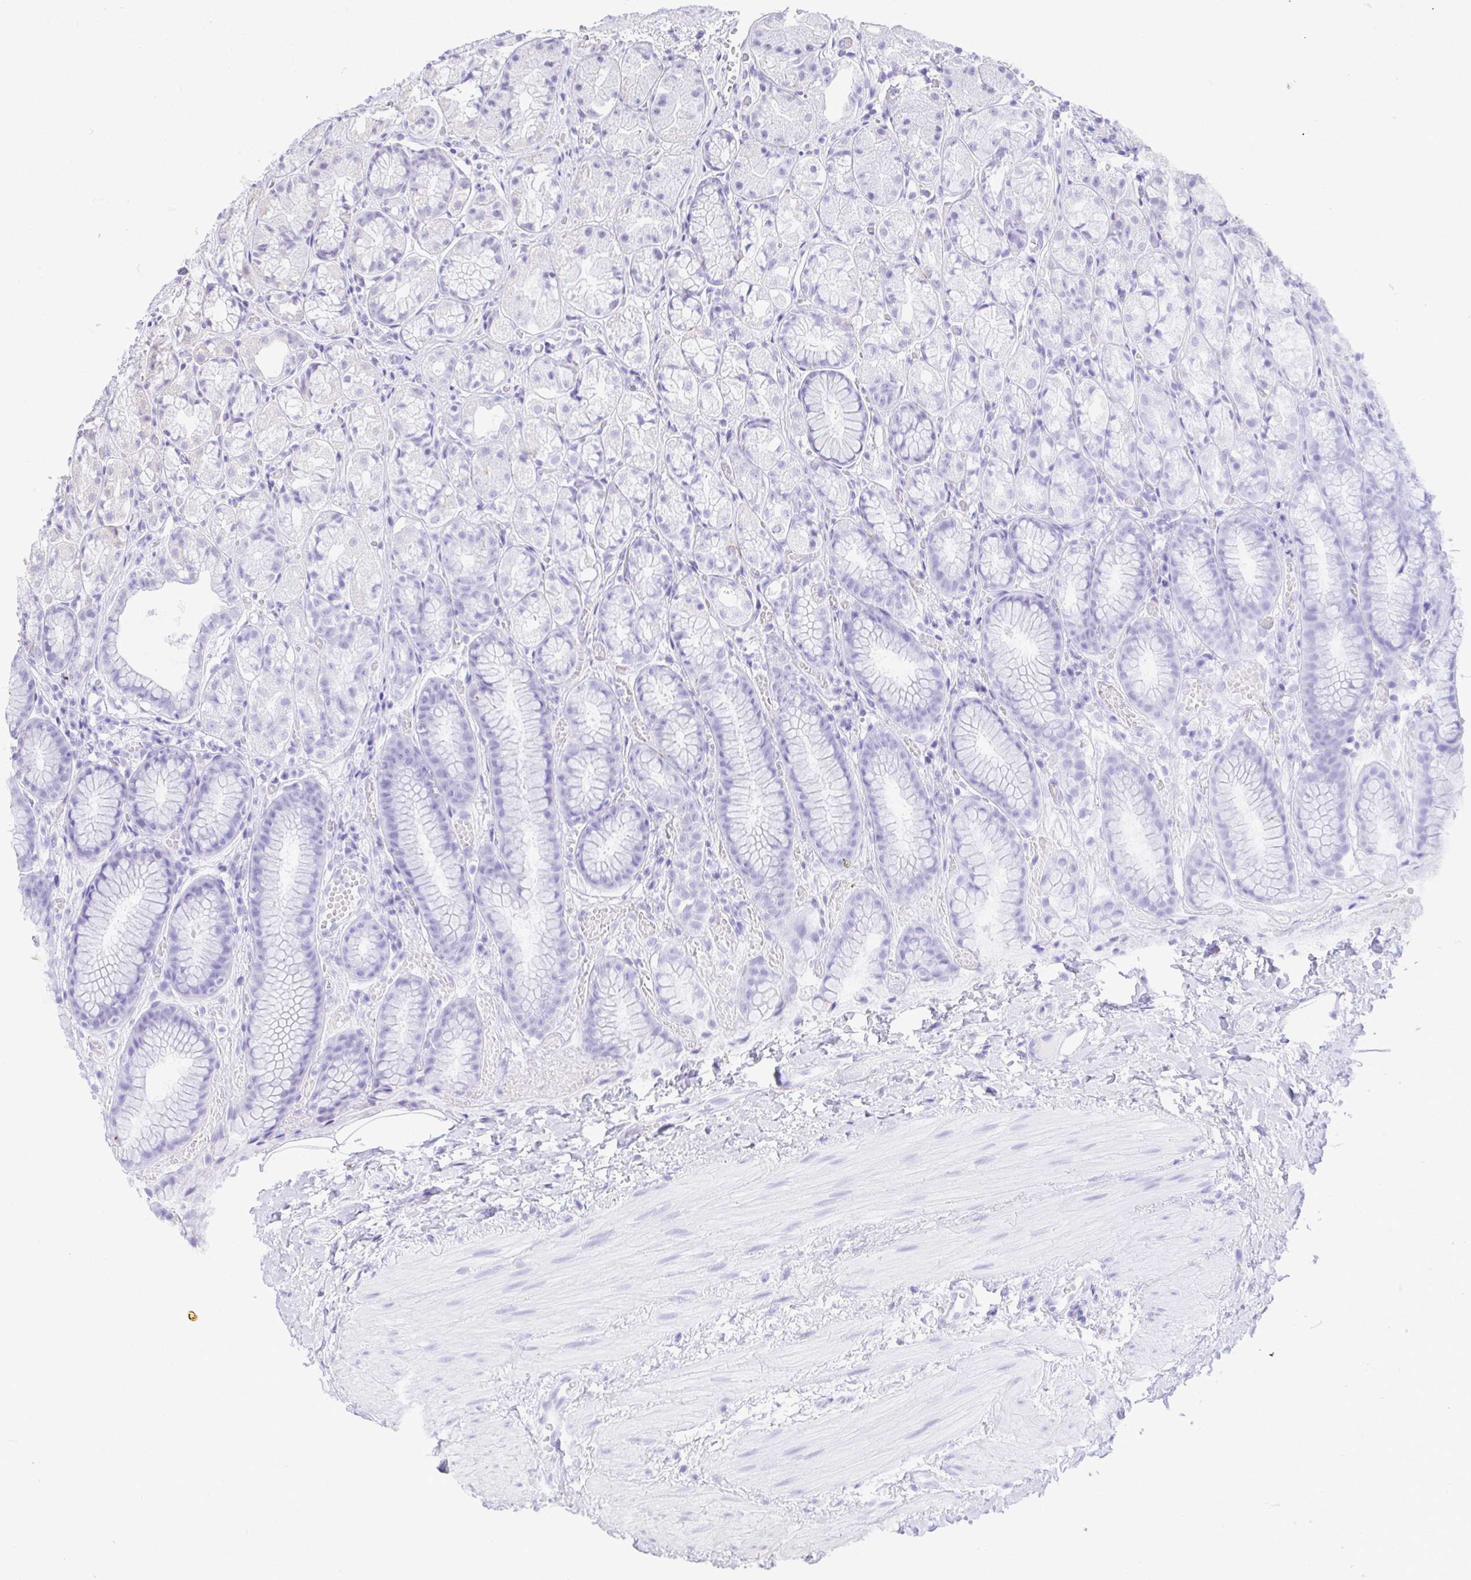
{"staining": {"intensity": "negative", "quantity": "none", "location": "none"}, "tissue": "stomach", "cell_type": "Glandular cells", "image_type": "normal", "snomed": [{"axis": "morphology", "description": "Normal tissue, NOS"}, {"axis": "topography", "description": "Stomach"}], "caption": "Micrograph shows no protein expression in glandular cells of normal stomach.", "gene": "FATE1", "patient": {"sex": "male", "age": 70}}